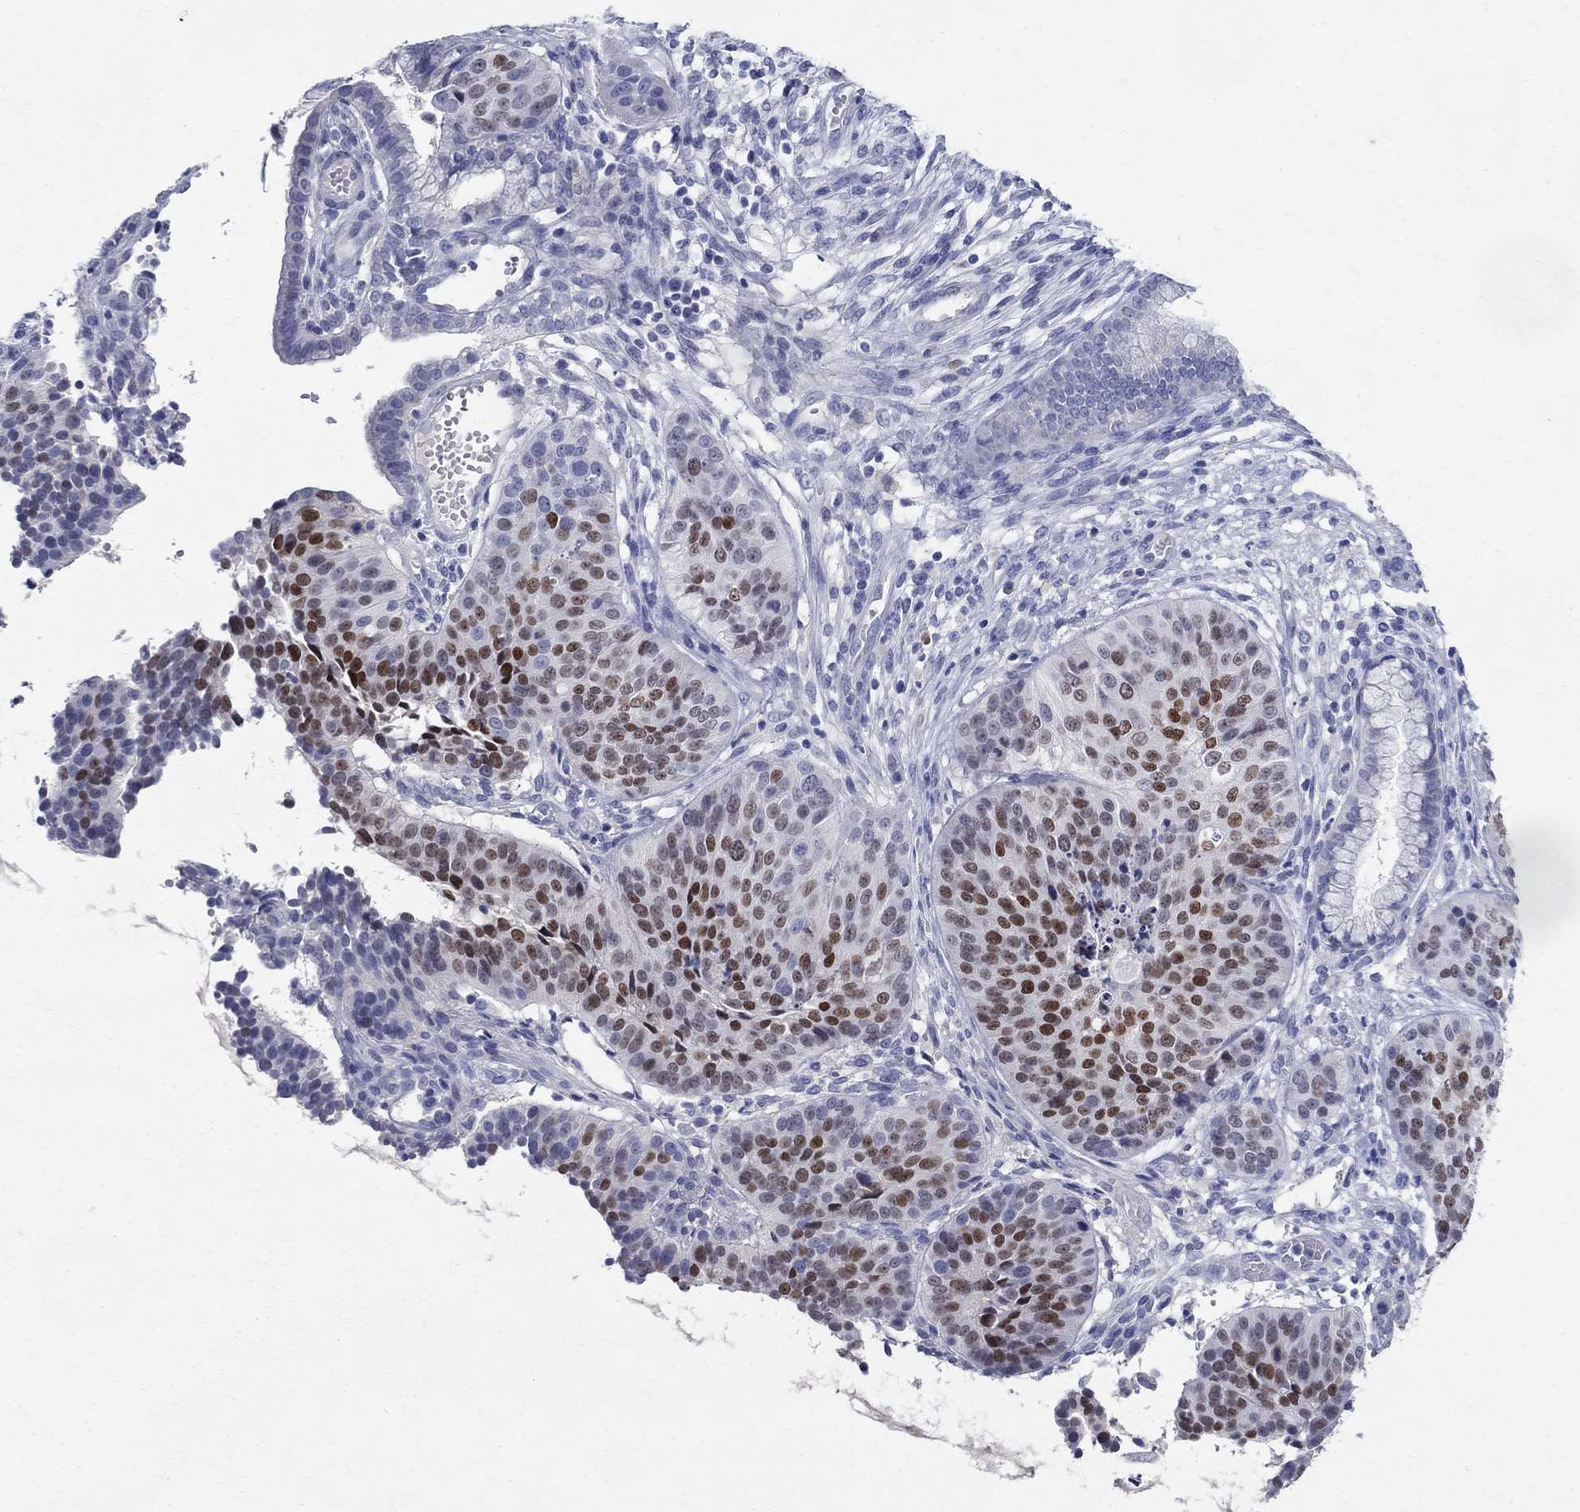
{"staining": {"intensity": "strong", "quantity": "<25%", "location": "nuclear"}, "tissue": "cervical cancer", "cell_type": "Tumor cells", "image_type": "cancer", "snomed": [{"axis": "morphology", "description": "Normal tissue, NOS"}, {"axis": "morphology", "description": "Squamous cell carcinoma, NOS"}, {"axis": "topography", "description": "Cervix"}], "caption": "Human cervical cancer stained with a protein marker exhibits strong staining in tumor cells.", "gene": "SOX2", "patient": {"sex": "female", "age": 39}}